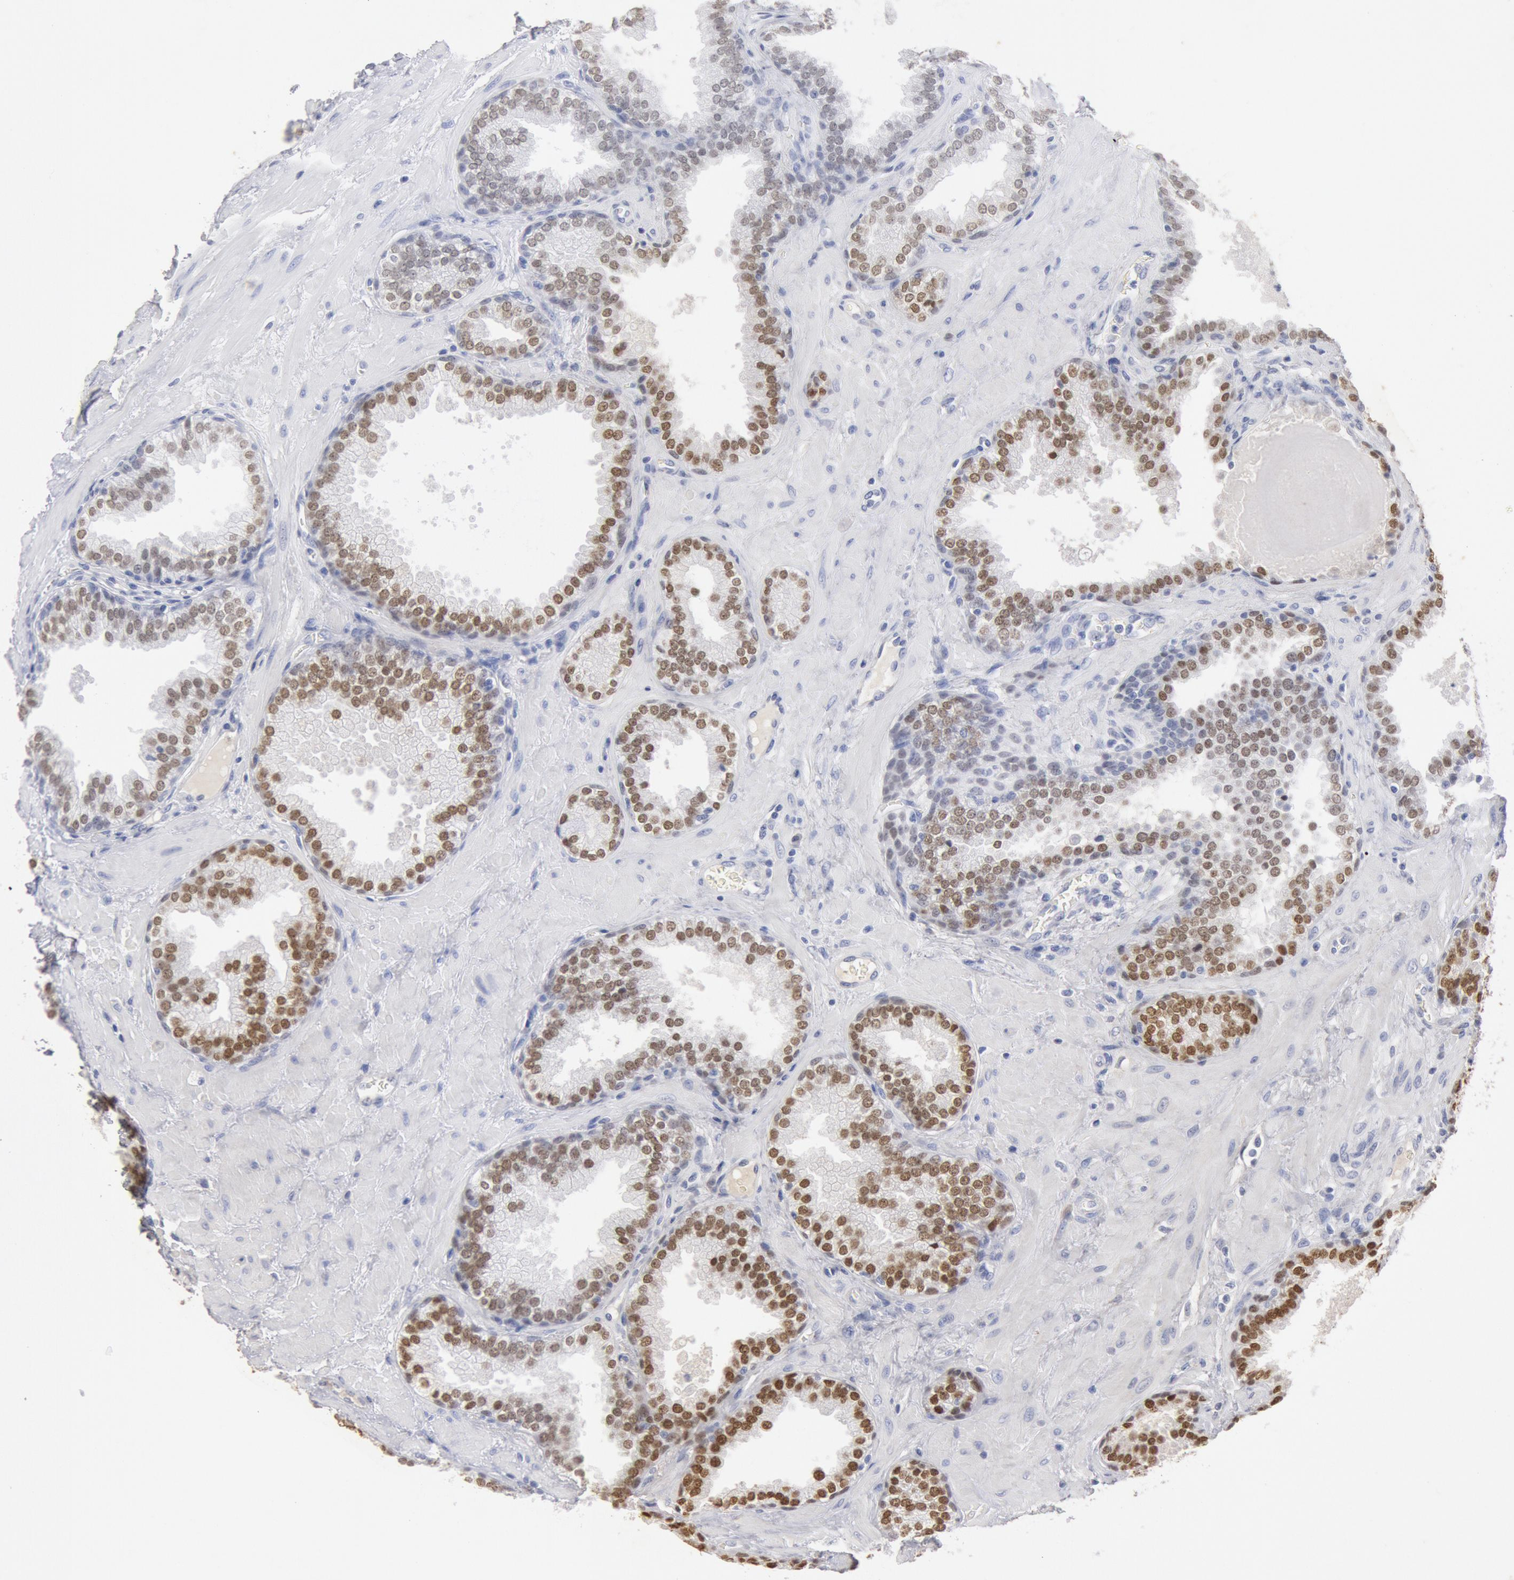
{"staining": {"intensity": "moderate", "quantity": ">75%", "location": "nuclear"}, "tissue": "prostate", "cell_type": "Glandular cells", "image_type": "normal", "snomed": [{"axis": "morphology", "description": "Normal tissue, NOS"}, {"axis": "topography", "description": "Prostate"}], "caption": "An immunohistochemistry photomicrograph of normal tissue is shown. Protein staining in brown shows moderate nuclear positivity in prostate within glandular cells.", "gene": "FOXA2", "patient": {"sex": "male", "age": 51}}